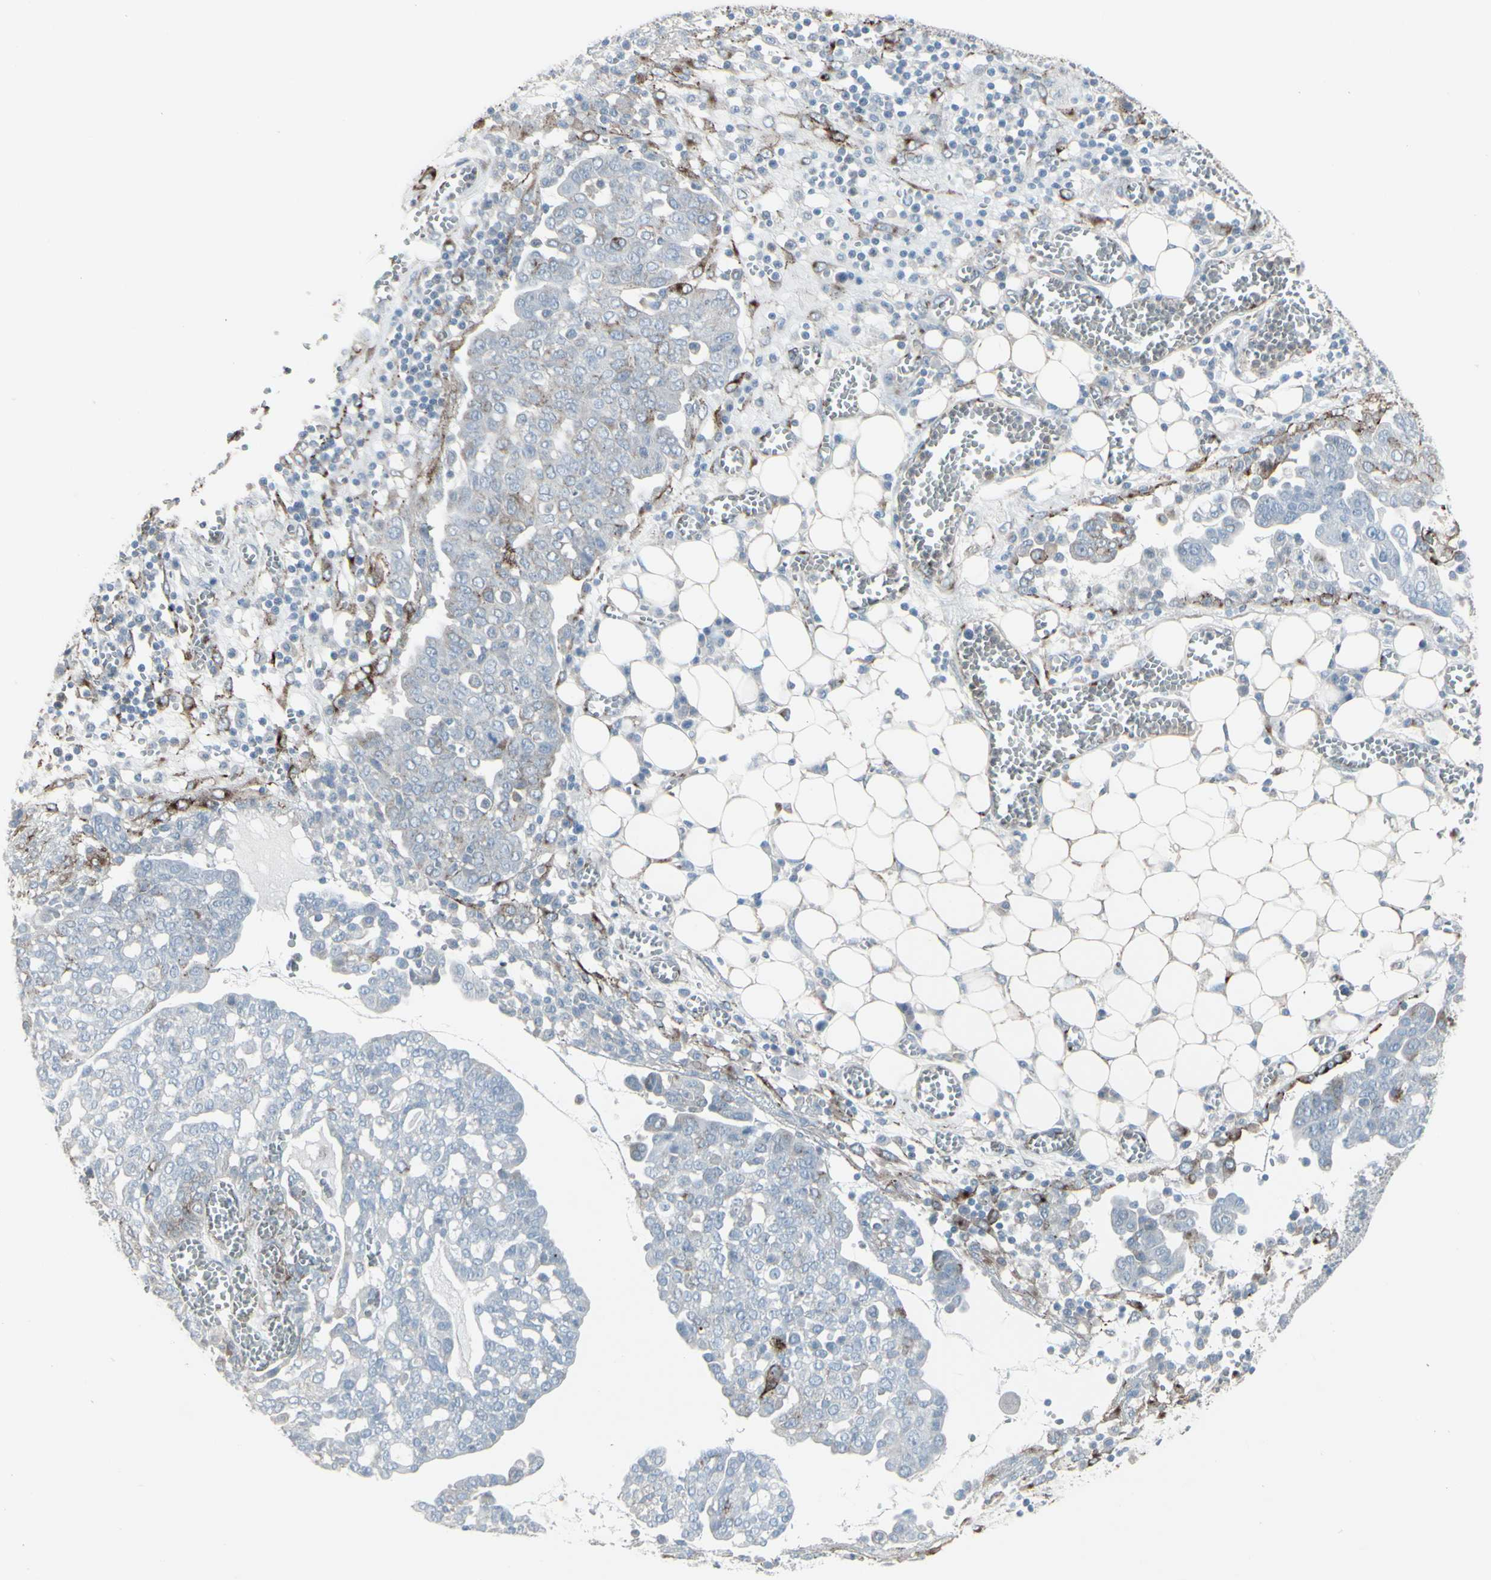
{"staining": {"intensity": "weak", "quantity": "<25%", "location": "cytoplasmic/membranous"}, "tissue": "ovarian cancer", "cell_type": "Tumor cells", "image_type": "cancer", "snomed": [{"axis": "morphology", "description": "Cystadenocarcinoma, serous, NOS"}, {"axis": "topography", "description": "Soft tissue"}, {"axis": "topography", "description": "Ovary"}], "caption": "Immunohistochemical staining of serous cystadenocarcinoma (ovarian) reveals no significant positivity in tumor cells.", "gene": "GJA1", "patient": {"sex": "female", "age": 57}}